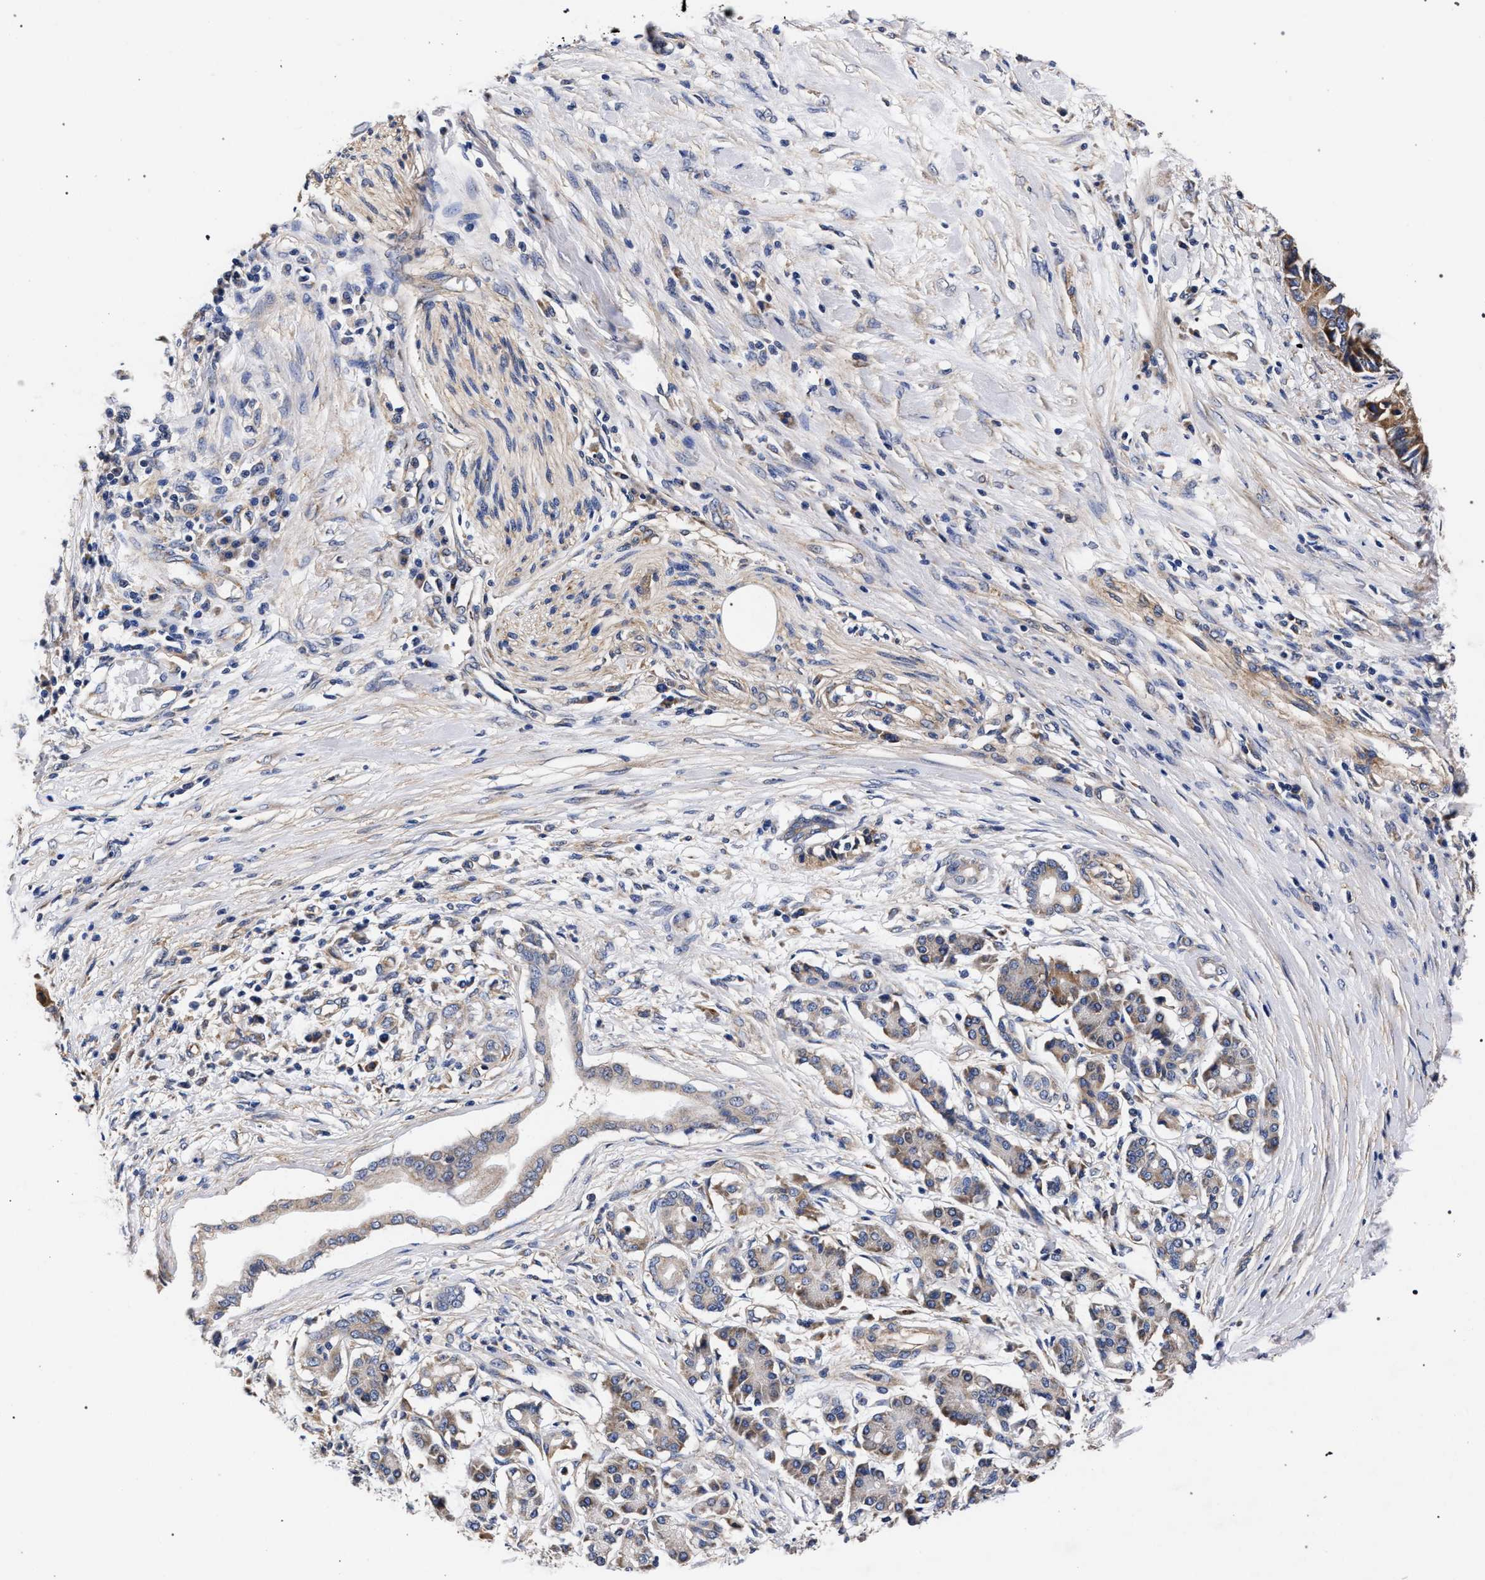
{"staining": {"intensity": "weak", "quantity": "<25%", "location": "cytoplasmic/membranous"}, "tissue": "pancreatic cancer", "cell_type": "Tumor cells", "image_type": "cancer", "snomed": [{"axis": "morphology", "description": "Adenocarcinoma, NOS"}, {"axis": "topography", "description": "Pancreas"}], "caption": "Immunohistochemical staining of human adenocarcinoma (pancreatic) demonstrates no significant positivity in tumor cells. (DAB (3,3'-diaminobenzidine) immunohistochemistry with hematoxylin counter stain).", "gene": "CFAP95", "patient": {"sex": "female", "age": 56}}